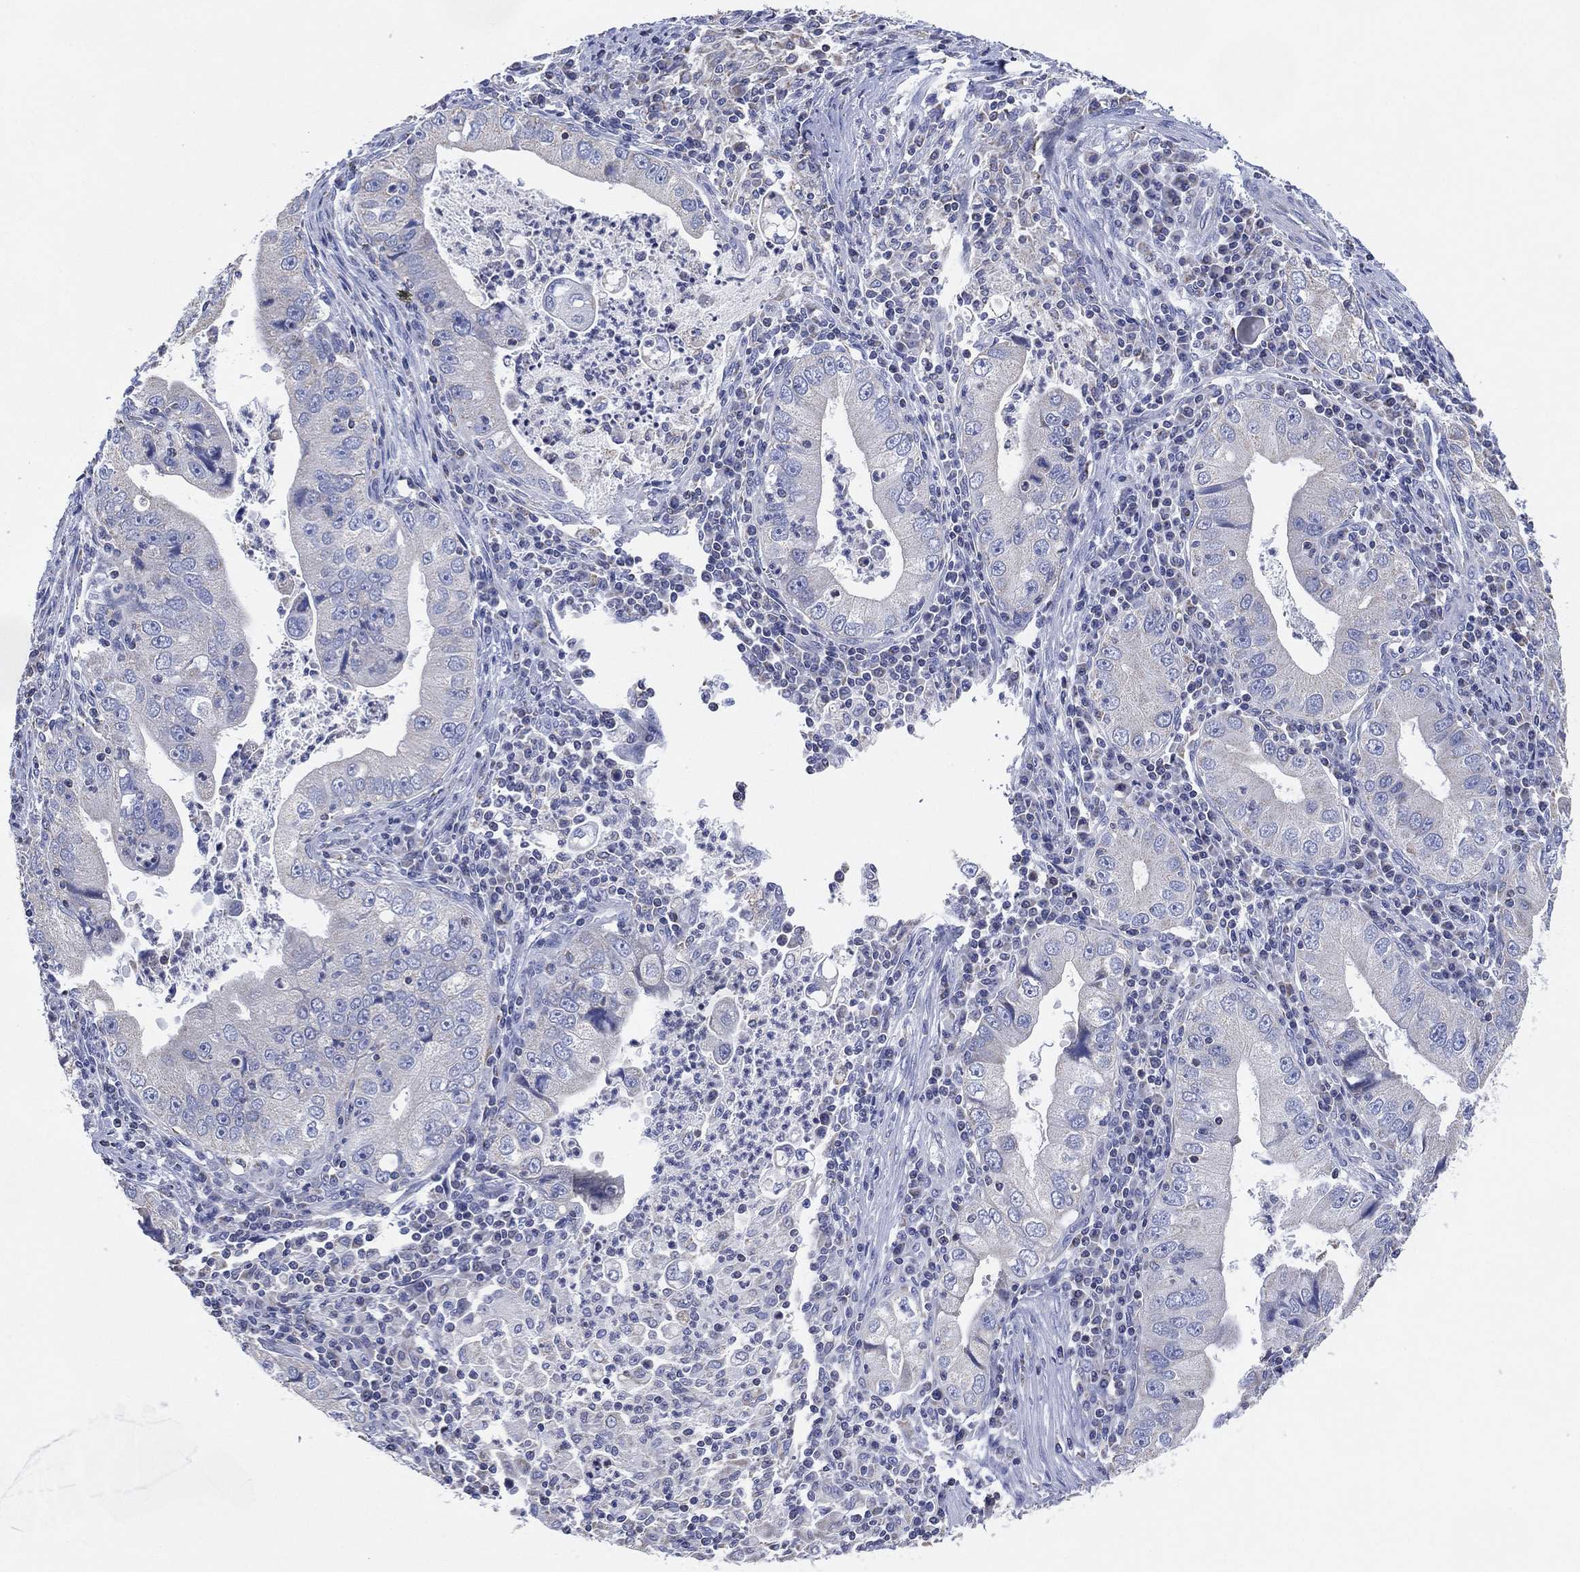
{"staining": {"intensity": "negative", "quantity": "none", "location": "none"}, "tissue": "stomach cancer", "cell_type": "Tumor cells", "image_type": "cancer", "snomed": [{"axis": "morphology", "description": "Adenocarcinoma, NOS"}, {"axis": "topography", "description": "Stomach"}], "caption": "Tumor cells show no significant protein staining in stomach adenocarcinoma.", "gene": "CFTR", "patient": {"sex": "male", "age": 76}}